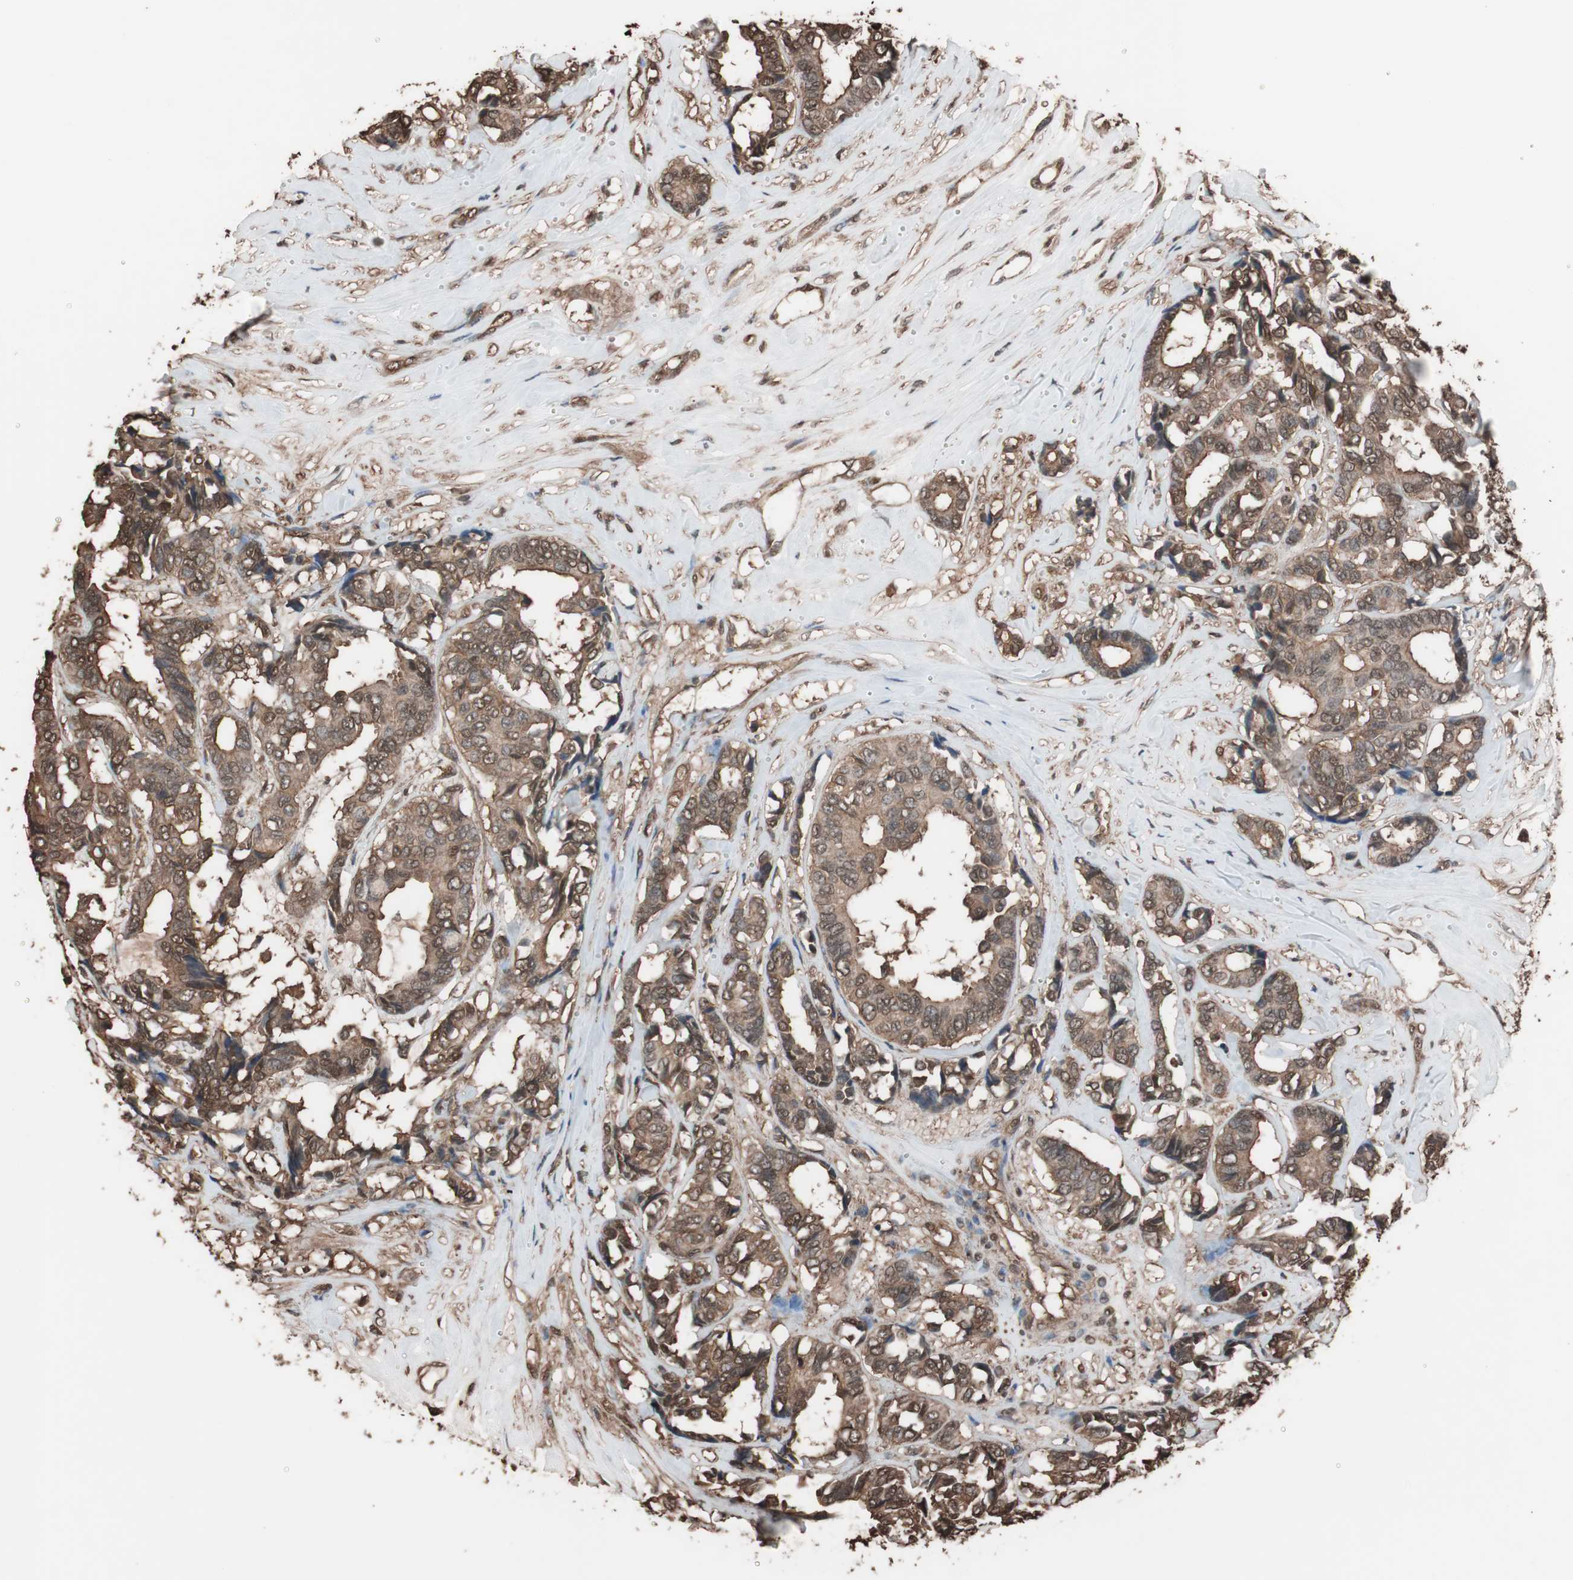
{"staining": {"intensity": "moderate", "quantity": ">75%", "location": "cytoplasmic/membranous"}, "tissue": "breast cancer", "cell_type": "Tumor cells", "image_type": "cancer", "snomed": [{"axis": "morphology", "description": "Duct carcinoma"}, {"axis": "topography", "description": "Breast"}], "caption": "Tumor cells display medium levels of moderate cytoplasmic/membranous staining in approximately >75% of cells in breast cancer.", "gene": "CALM2", "patient": {"sex": "female", "age": 87}}